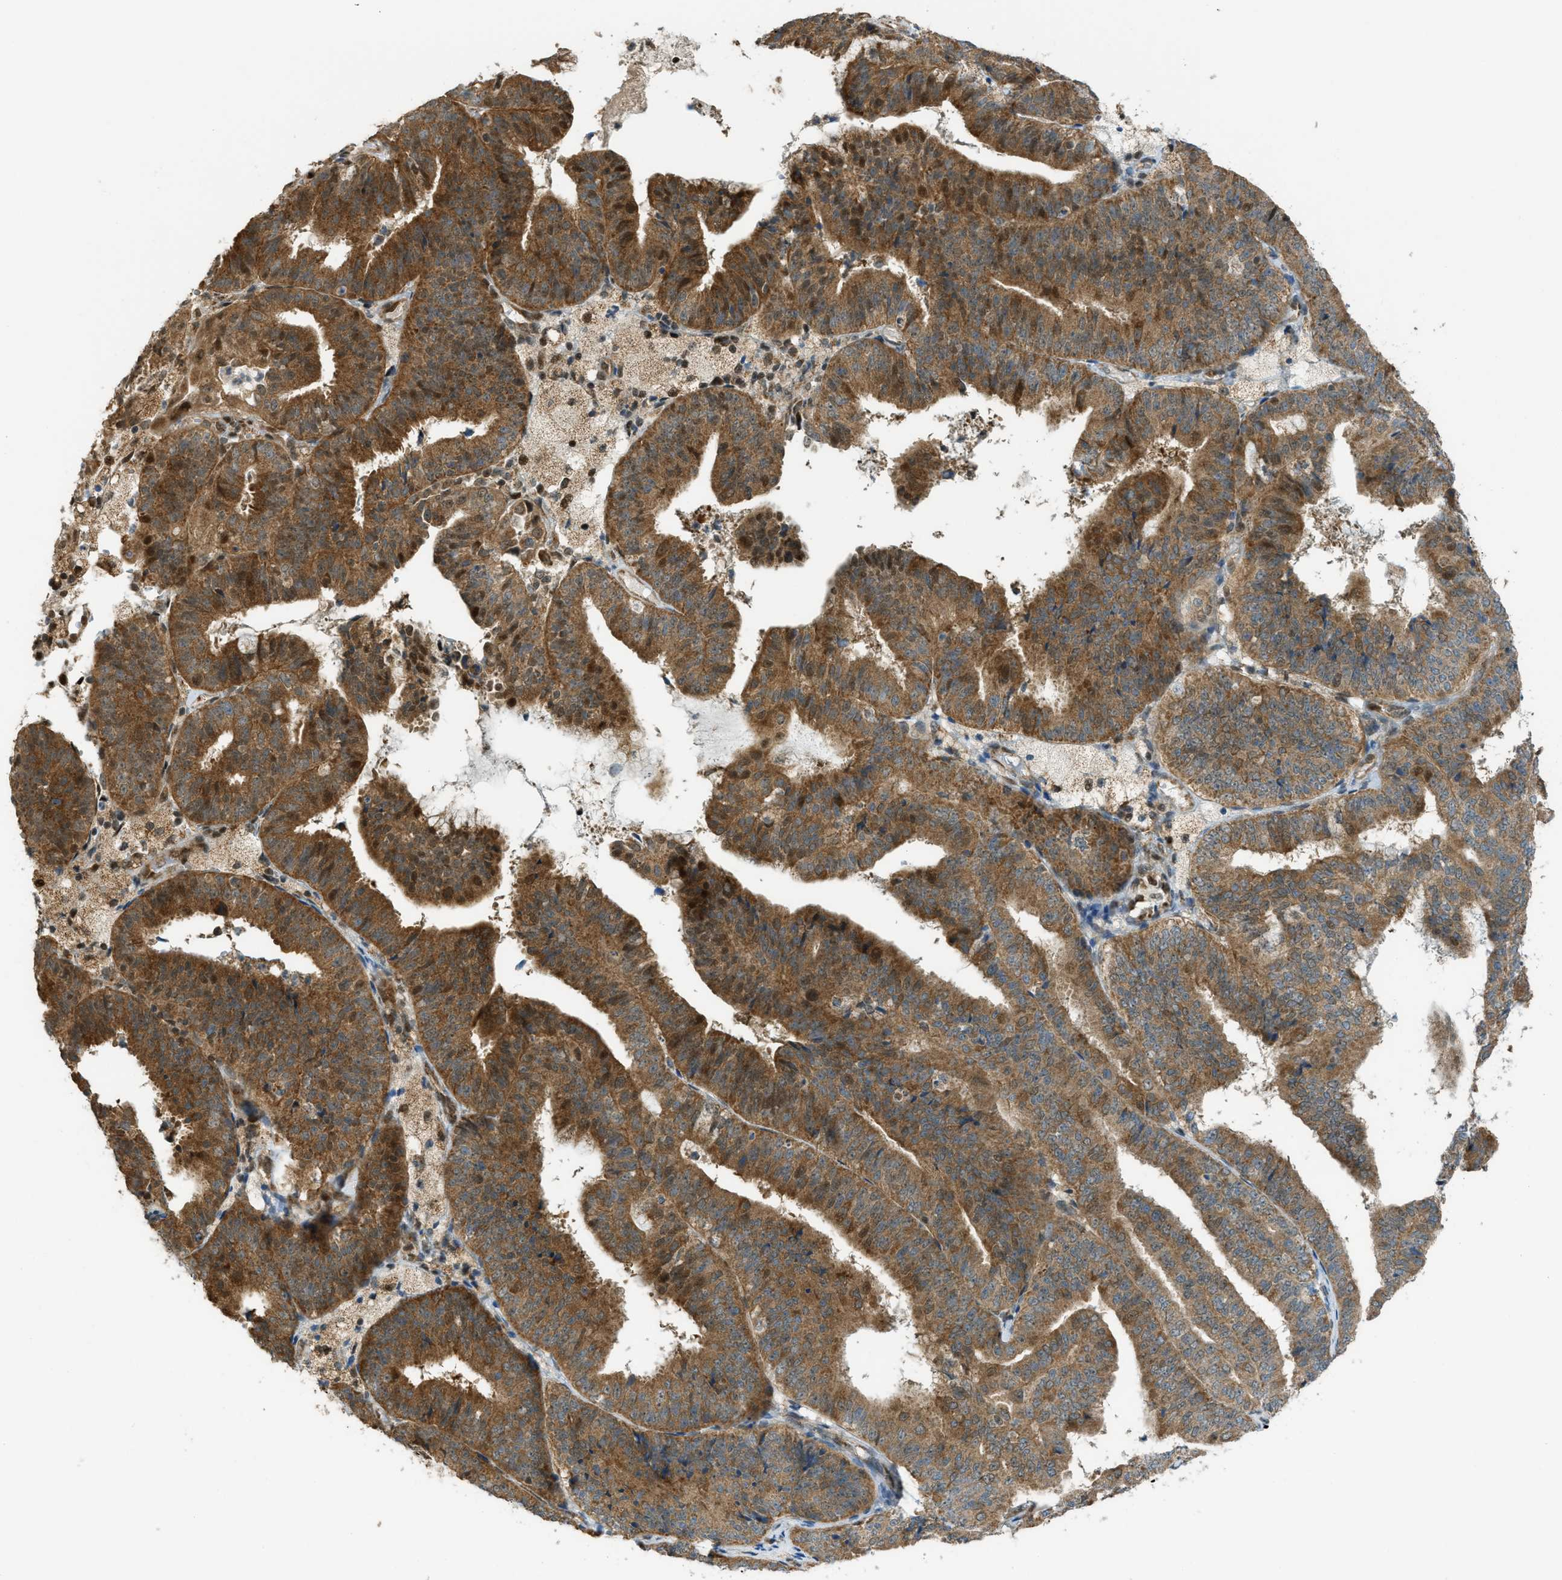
{"staining": {"intensity": "strong", "quantity": ">75%", "location": "cytoplasmic/membranous,nuclear"}, "tissue": "endometrial cancer", "cell_type": "Tumor cells", "image_type": "cancer", "snomed": [{"axis": "morphology", "description": "Adenocarcinoma, NOS"}, {"axis": "topography", "description": "Endometrium"}], "caption": "A brown stain labels strong cytoplasmic/membranous and nuclear staining of a protein in endometrial cancer tumor cells.", "gene": "CCDC186", "patient": {"sex": "female", "age": 63}}